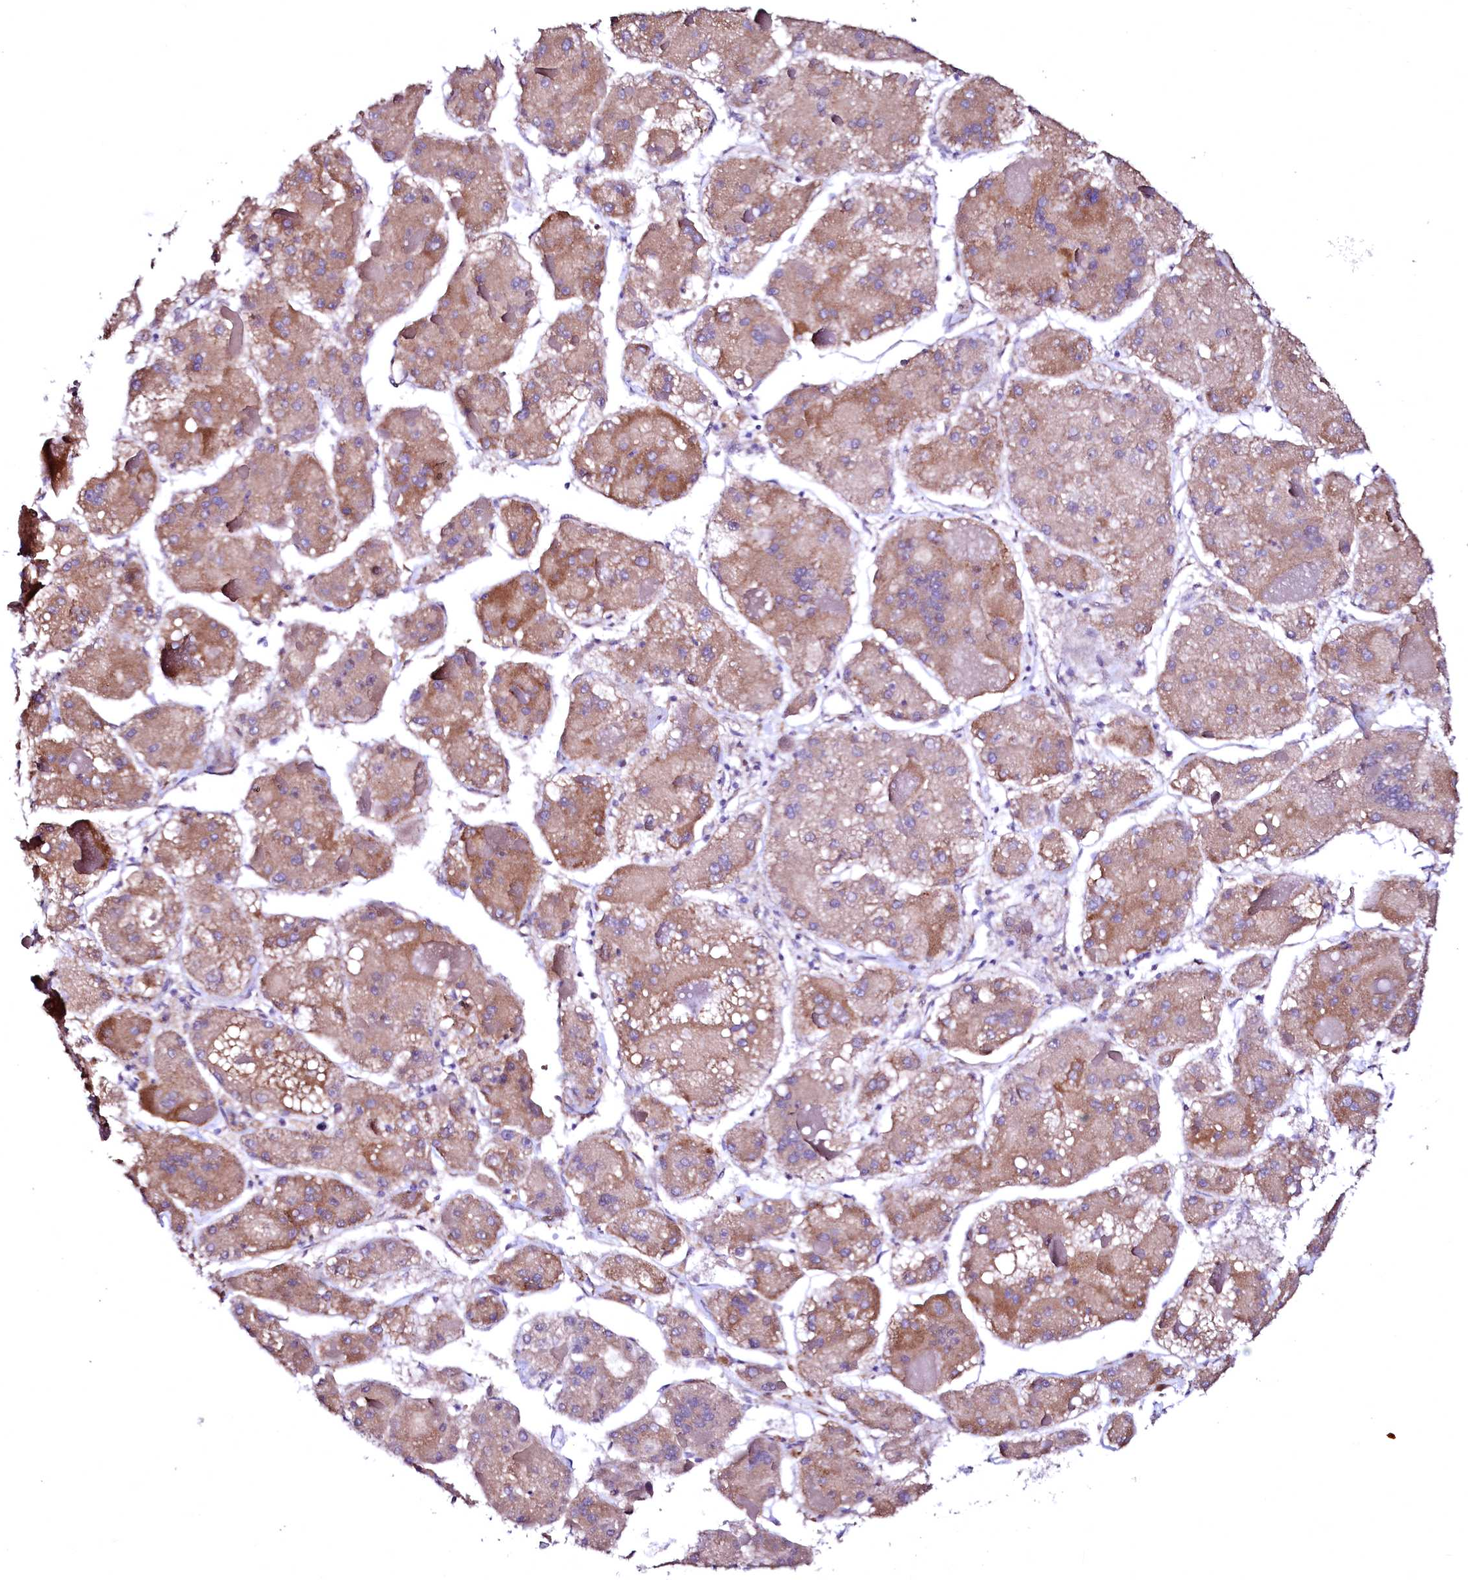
{"staining": {"intensity": "weak", "quantity": ">75%", "location": "cytoplasmic/membranous"}, "tissue": "liver cancer", "cell_type": "Tumor cells", "image_type": "cancer", "snomed": [{"axis": "morphology", "description": "Carcinoma, Hepatocellular, NOS"}, {"axis": "topography", "description": "Liver"}], "caption": "IHC of human hepatocellular carcinoma (liver) demonstrates low levels of weak cytoplasmic/membranous staining in approximately >75% of tumor cells.", "gene": "GPR176", "patient": {"sex": "female", "age": 73}}